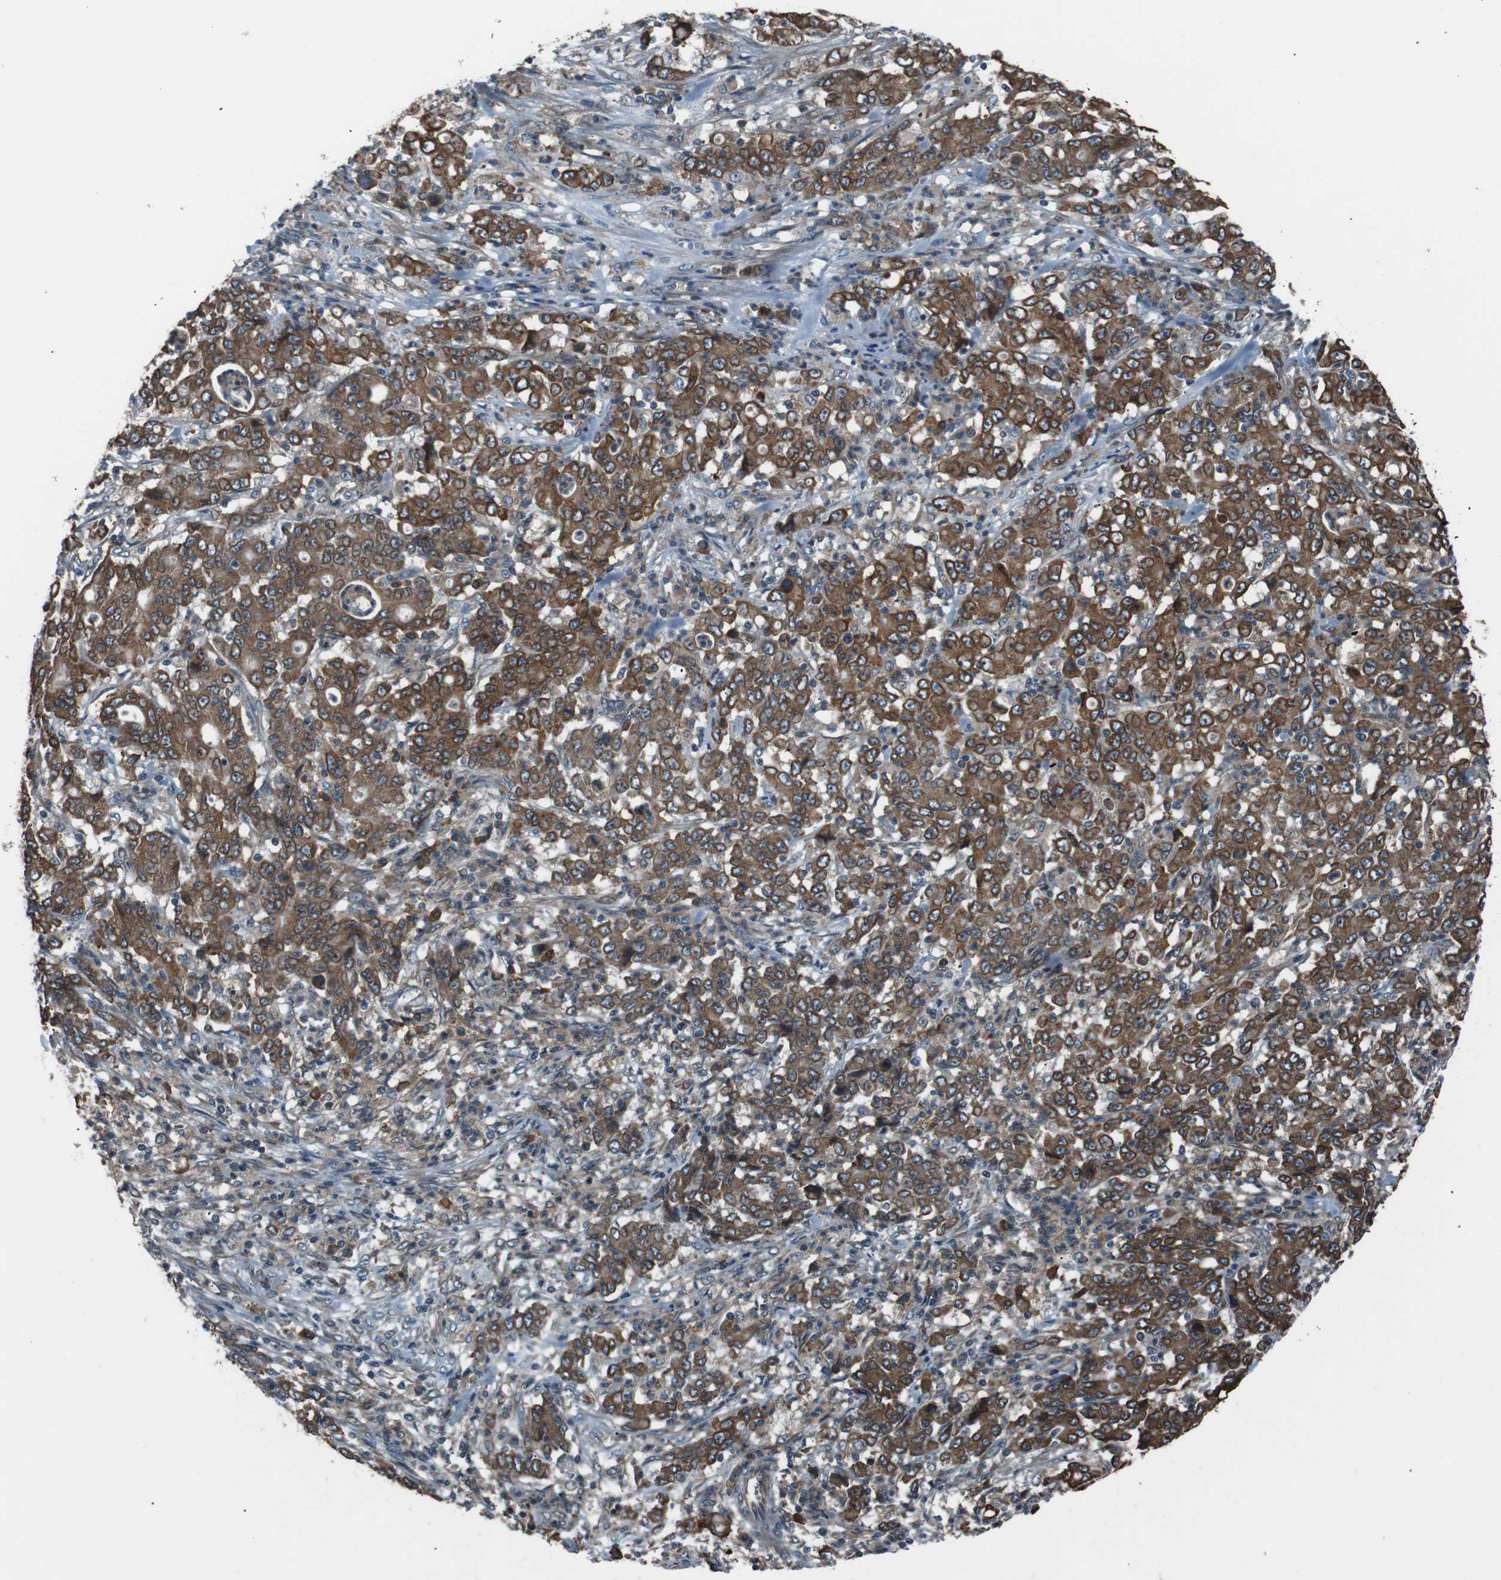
{"staining": {"intensity": "strong", "quantity": ">75%", "location": "cytoplasmic/membranous"}, "tissue": "stomach cancer", "cell_type": "Tumor cells", "image_type": "cancer", "snomed": [{"axis": "morphology", "description": "Adenocarcinoma, NOS"}, {"axis": "topography", "description": "Stomach, lower"}], "caption": "Strong cytoplasmic/membranous staining for a protein is identified in about >75% of tumor cells of stomach cancer (adenocarcinoma) using immunohistochemistry.", "gene": "SIGMAR1", "patient": {"sex": "female", "age": 71}}